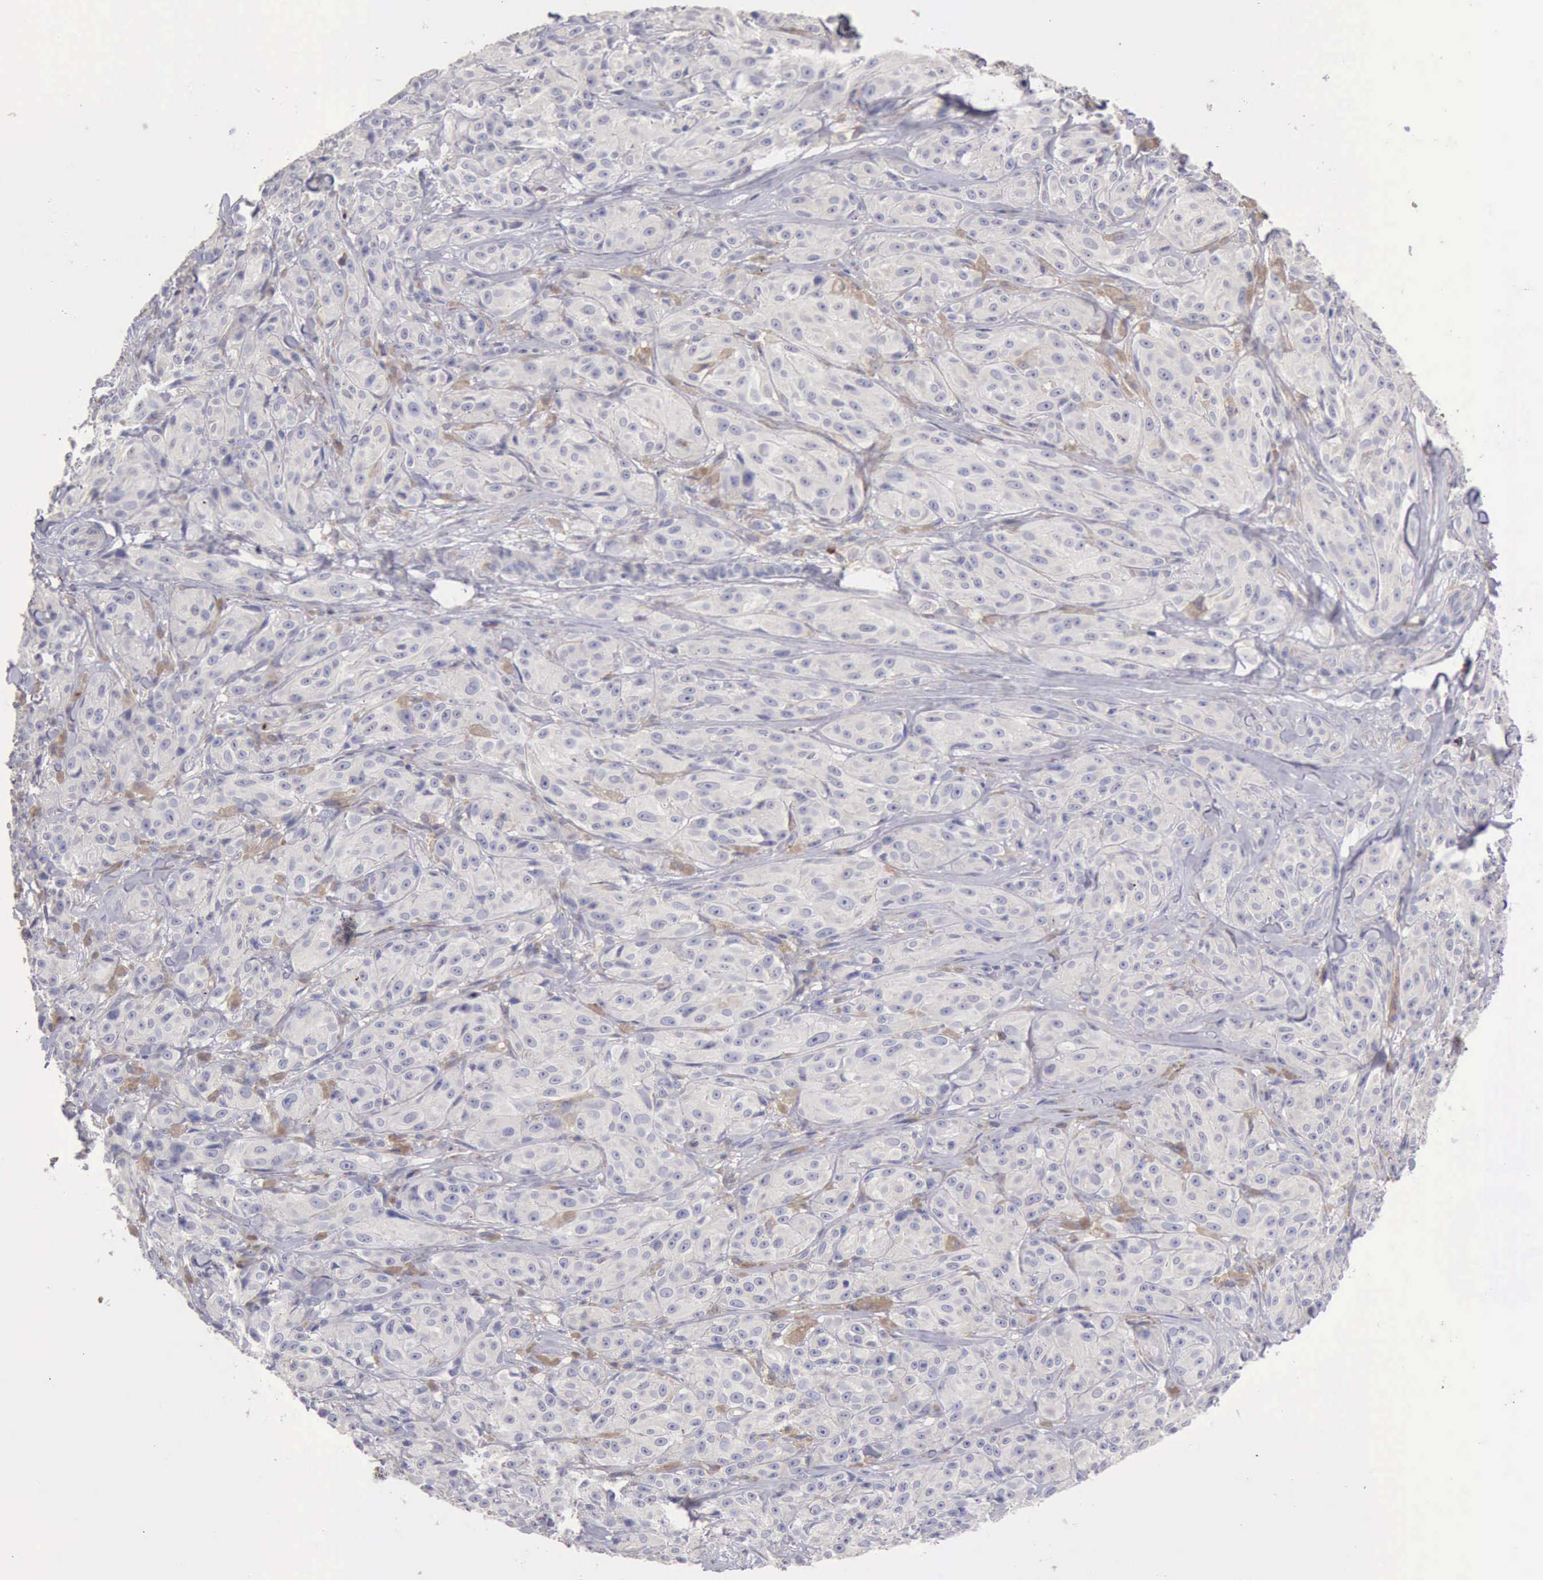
{"staining": {"intensity": "negative", "quantity": "none", "location": "none"}, "tissue": "melanoma", "cell_type": "Tumor cells", "image_type": "cancer", "snomed": [{"axis": "morphology", "description": "Malignant melanoma, NOS"}, {"axis": "topography", "description": "Skin"}], "caption": "Image shows no protein staining in tumor cells of malignant melanoma tissue. Nuclei are stained in blue.", "gene": "SASH3", "patient": {"sex": "male", "age": 56}}